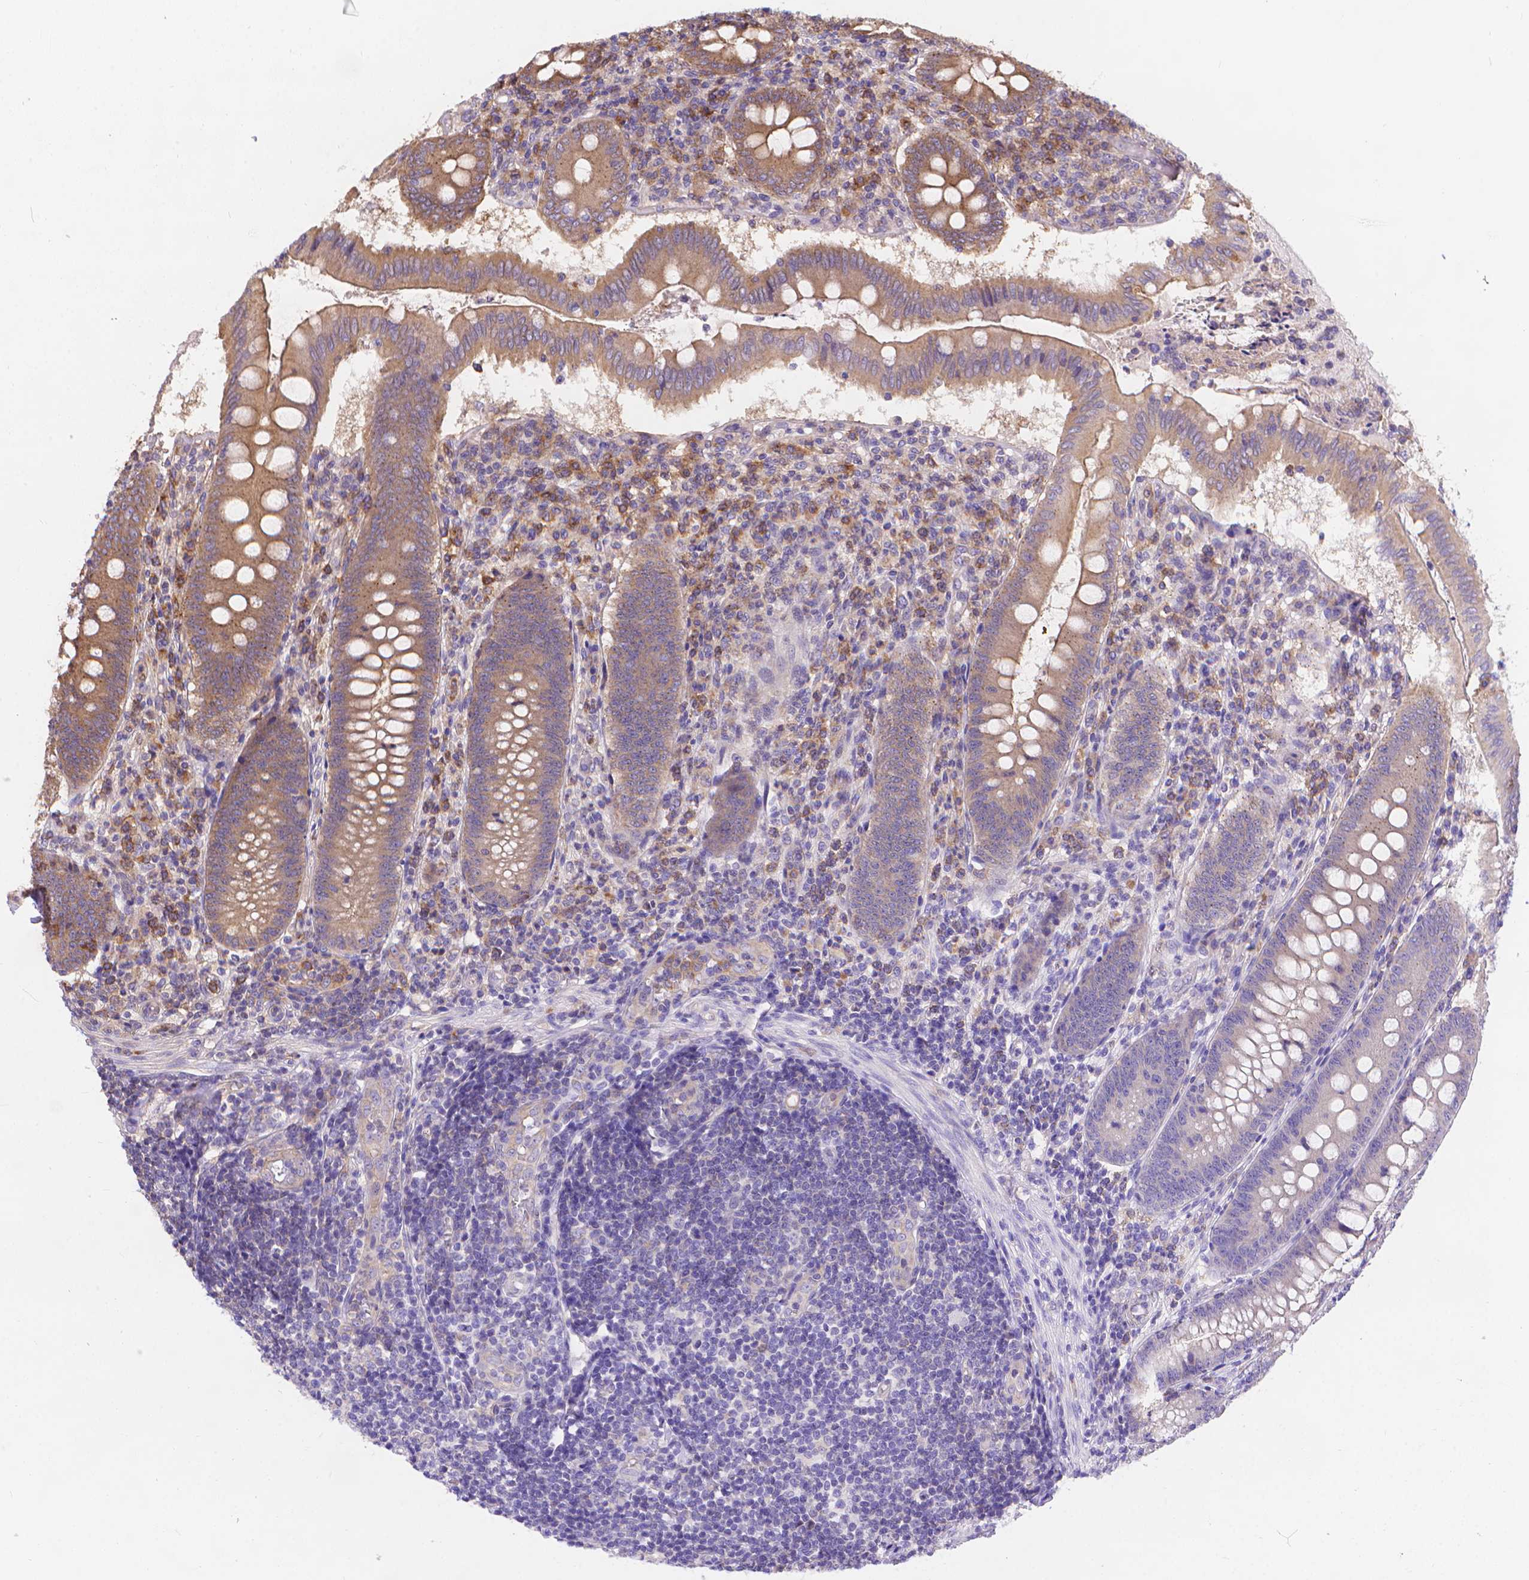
{"staining": {"intensity": "weak", "quantity": ">75%", "location": "cytoplasmic/membranous"}, "tissue": "appendix", "cell_type": "Glandular cells", "image_type": "normal", "snomed": [{"axis": "morphology", "description": "Normal tissue, NOS"}, {"axis": "morphology", "description": "Inflammation, NOS"}, {"axis": "topography", "description": "Appendix"}], "caption": "This photomicrograph displays IHC staining of benign human appendix, with low weak cytoplasmic/membranous expression in approximately >75% of glandular cells.", "gene": "ARAP1", "patient": {"sex": "male", "age": 16}}